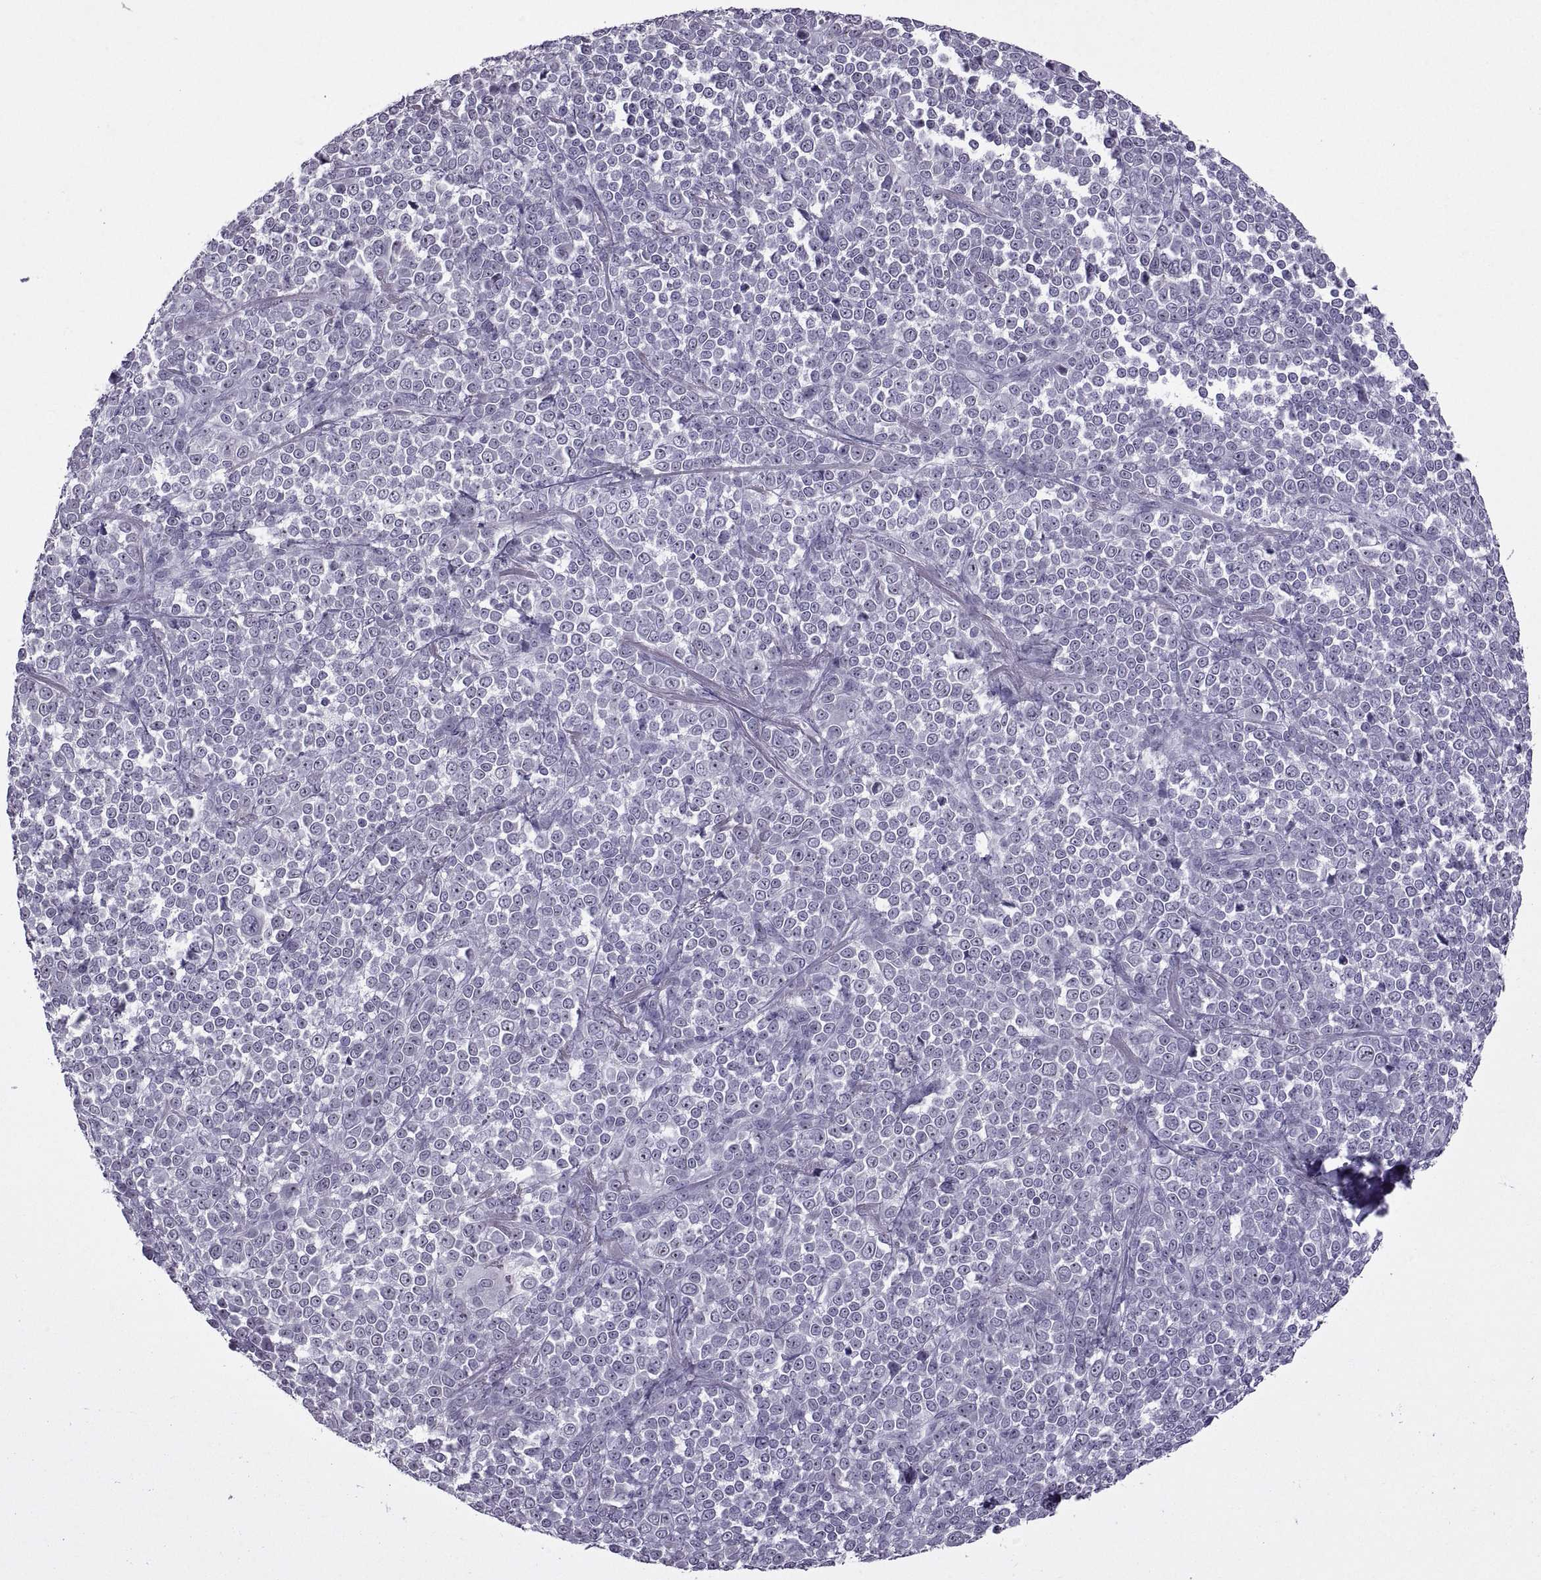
{"staining": {"intensity": "negative", "quantity": "none", "location": "none"}, "tissue": "melanoma", "cell_type": "Tumor cells", "image_type": "cancer", "snomed": [{"axis": "morphology", "description": "Malignant melanoma, NOS"}, {"axis": "topography", "description": "Skin"}], "caption": "This is a micrograph of immunohistochemistry (IHC) staining of melanoma, which shows no expression in tumor cells.", "gene": "ASIC2", "patient": {"sex": "female", "age": 95}}